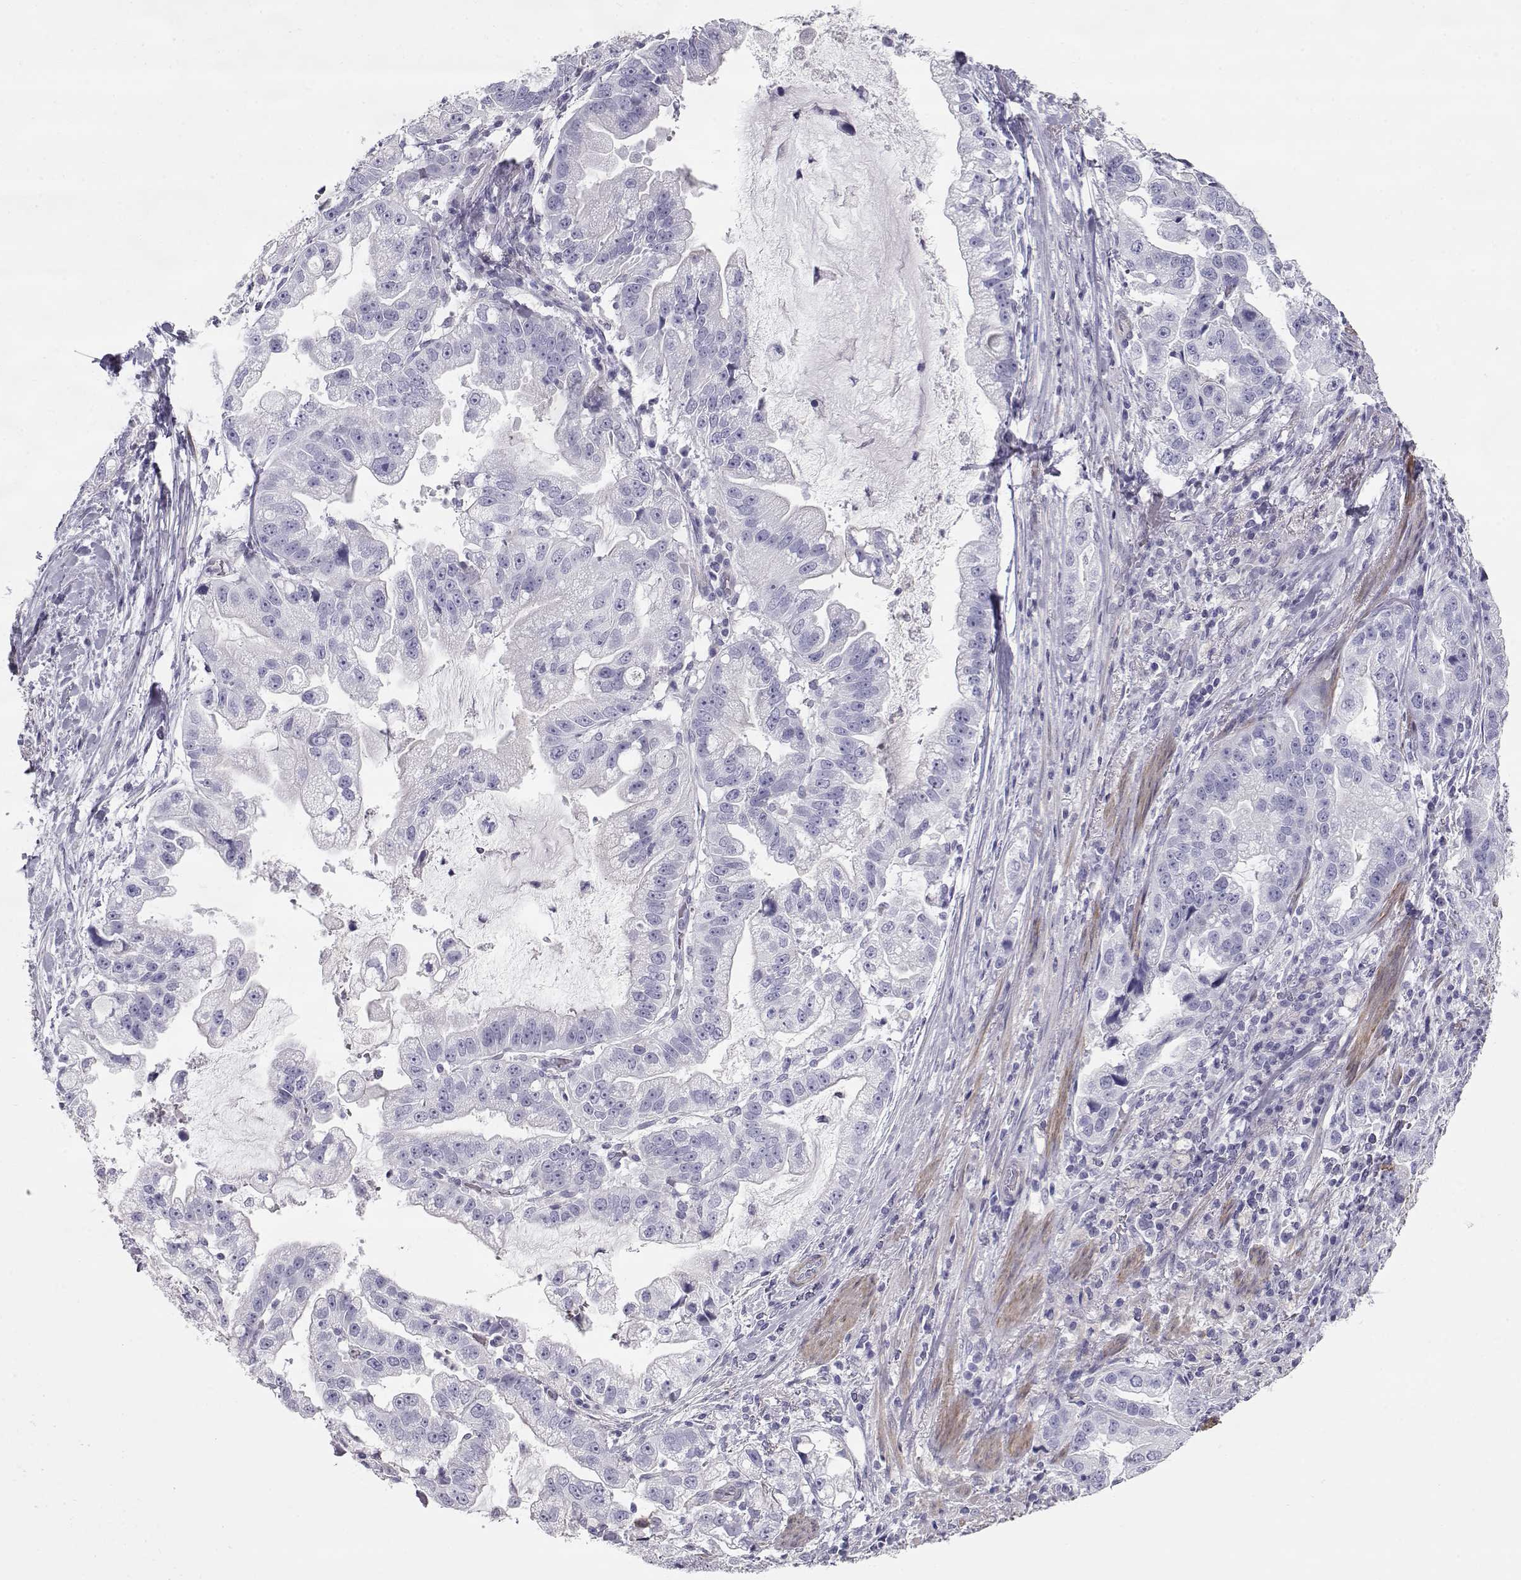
{"staining": {"intensity": "negative", "quantity": "none", "location": "none"}, "tissue": "stomach cancer", "cell_type": "Tumor cells", "image_type": "cancer", "snomed": [{"axis": "morphology", "description": "Adenocarcinoma, NOS"}, {"axis": "topography", "description": "Stomach"}], "caption": "Immunohistochemistry image of neoplastic tissue: human adenocarcinoma (stomach) stained with DAB (3,3'-diaminobenzidine) displays no significant protein staining in tumor cells.", "gene": "SLITRK3", "patient": {"sex": "male", "age": 59}}